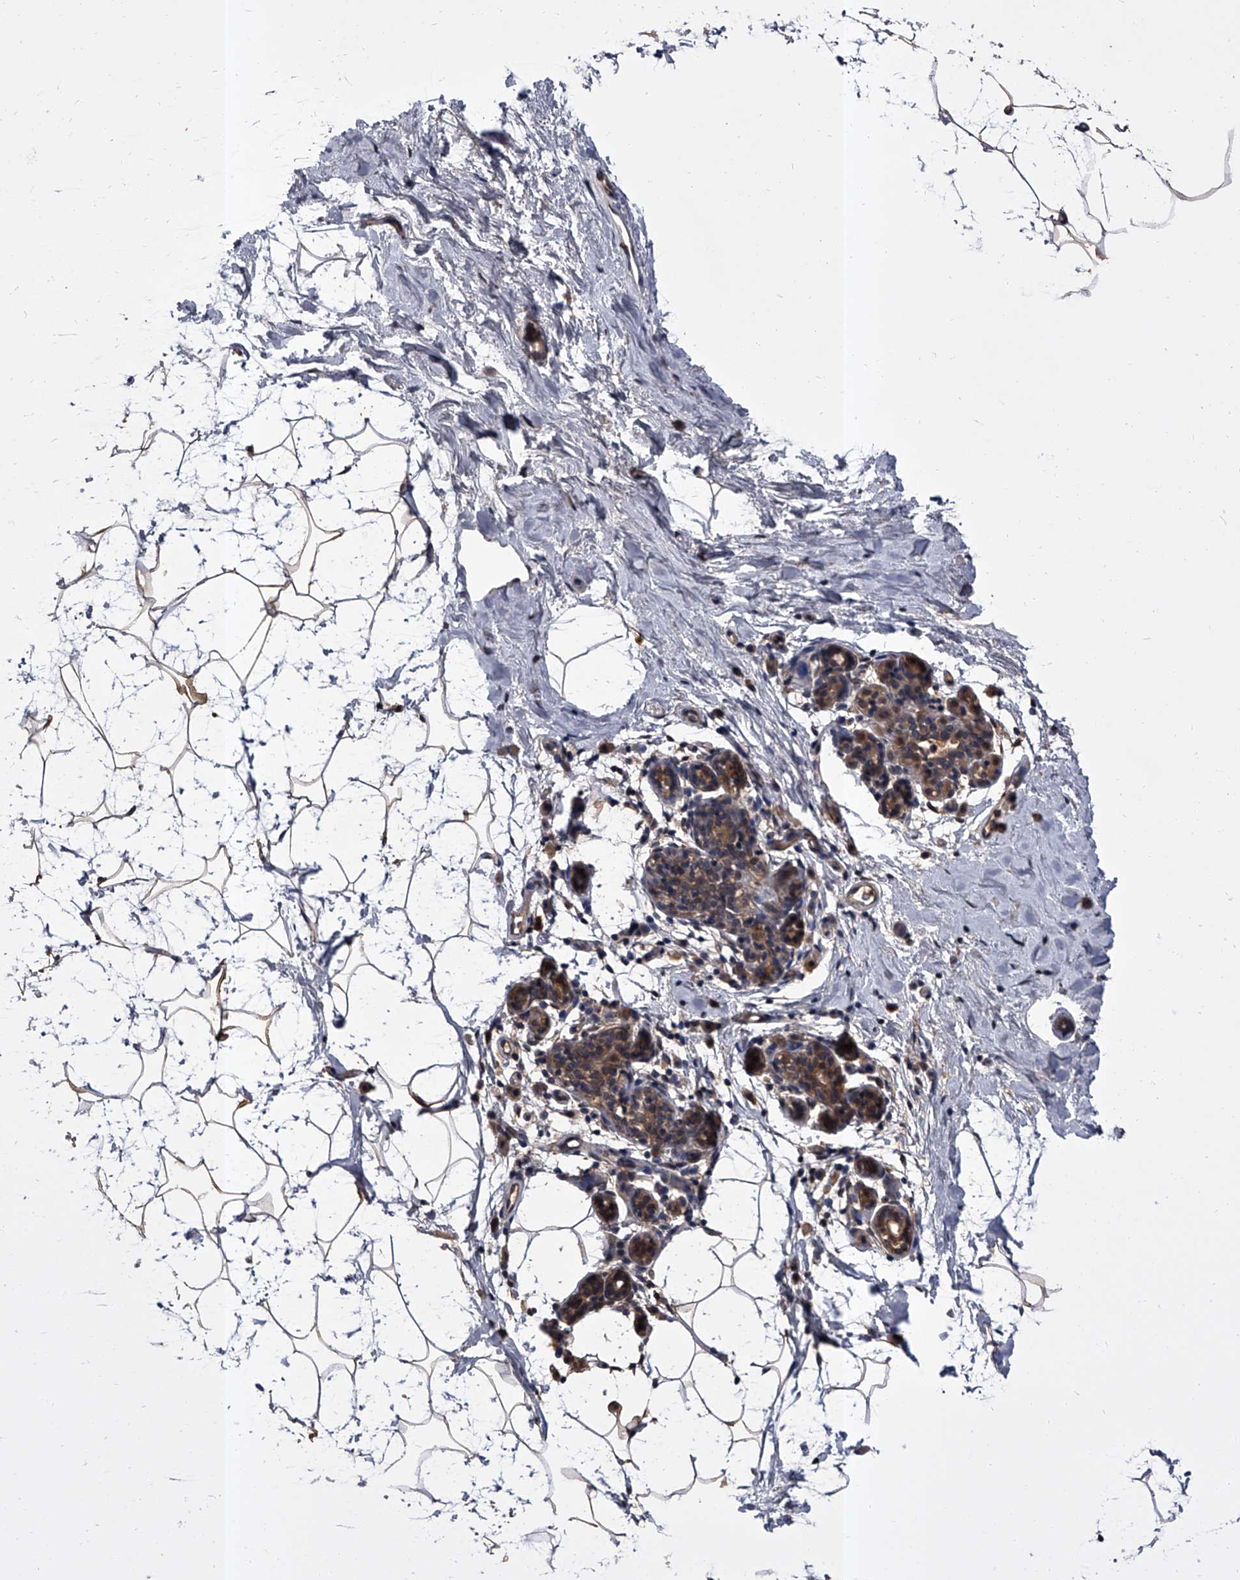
{"staining": {"intensity": "negative", "quantity": "none", "location": "none"}, "tissue": "breast", "cell_type": "Adipocytes", "image_type": "normal", "snomed": [{"axis": "morphology", "description": "Normal tissue, NOS"}, {"axis": "morphology", "description": "Lobular carcinoma"}, {"axis": "topography", "description": "Breast"}], "caption": "IHC photomicrograph of unremarkable breast: human breast stained with DAB demonstrates no significant protein positivity in adipocytes. (DAB (3,3'-diaminobenzidine) IHC, high magnification).", "gene": "SLC18B1", "patient": {"sex": "female", "age": 62}}